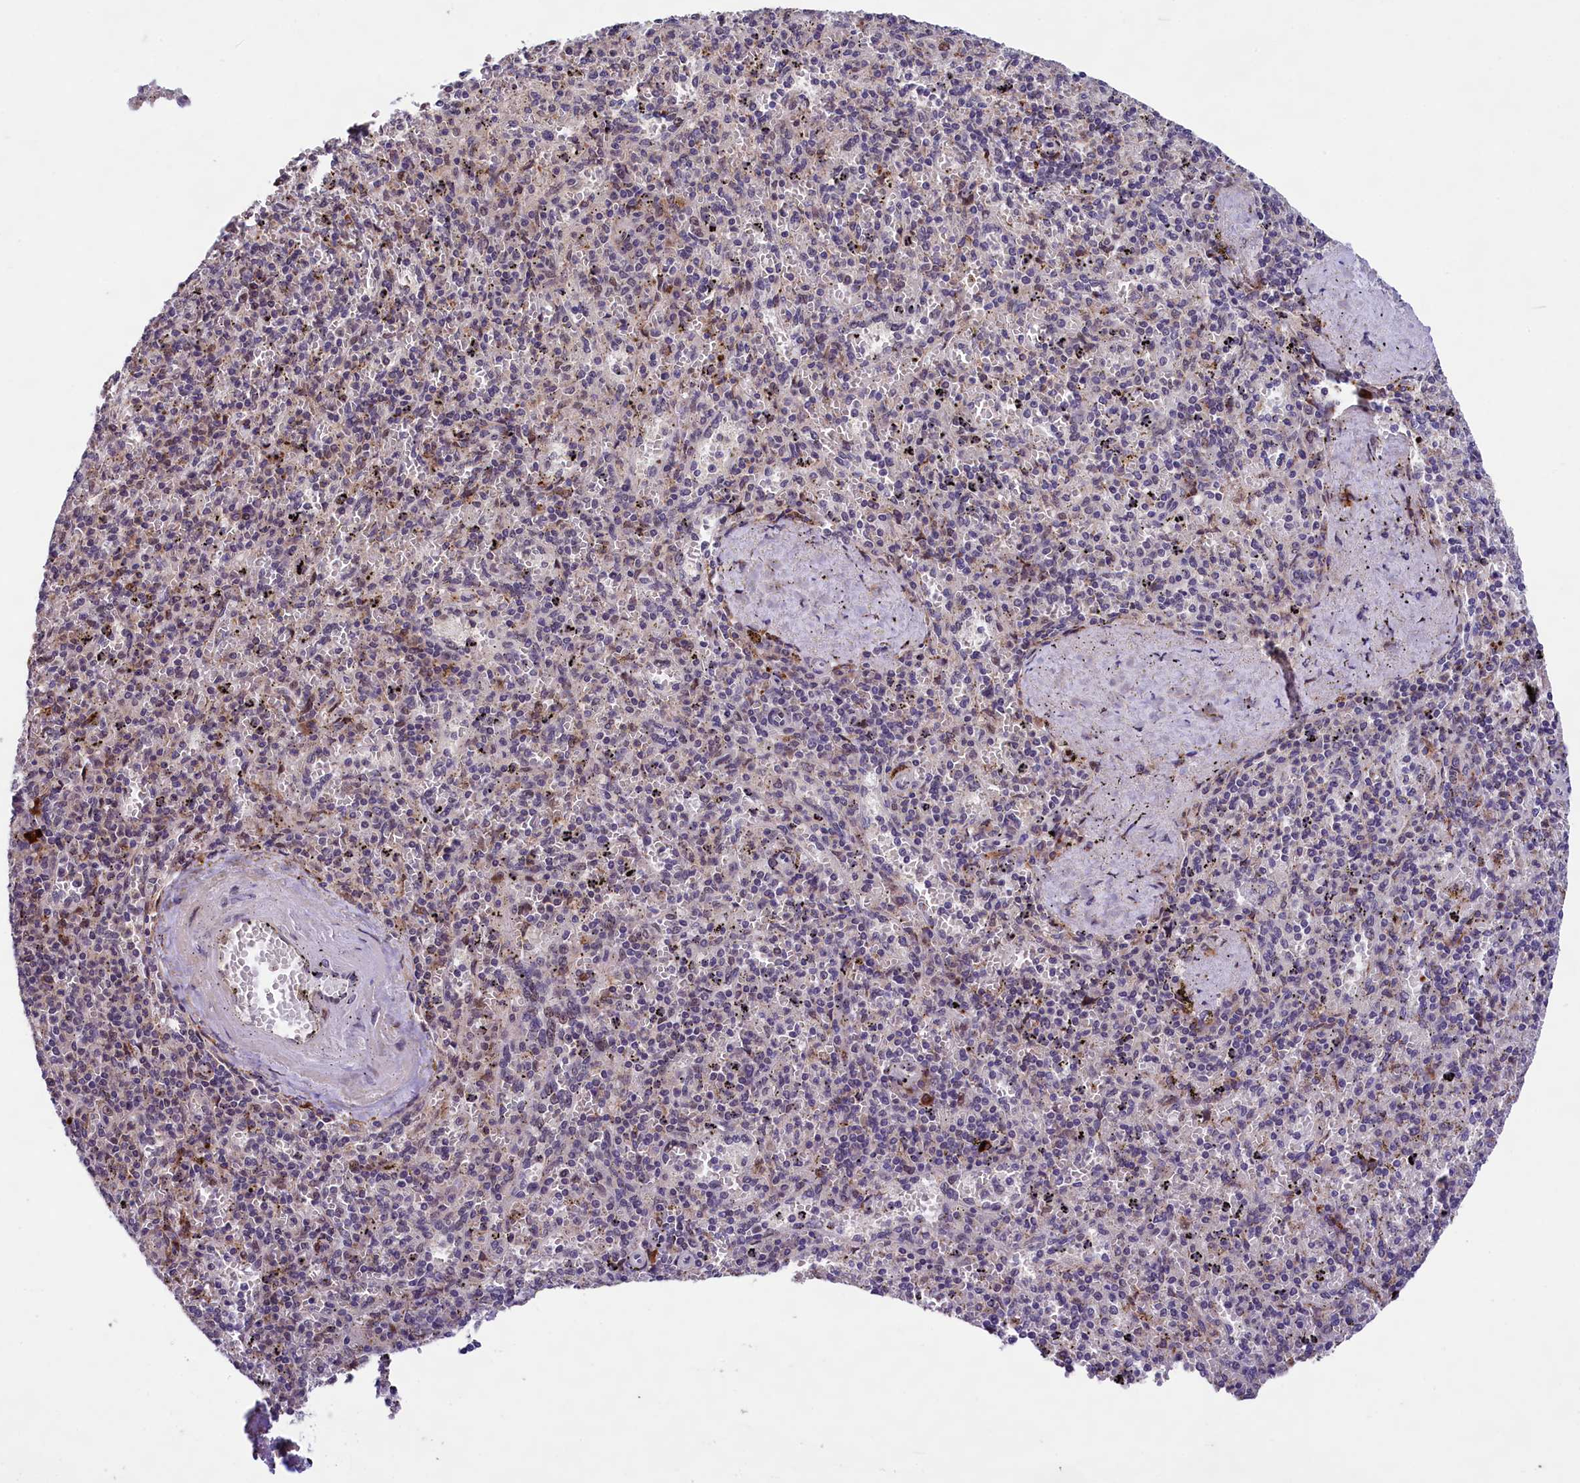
{"staining": {"intensity": "weak", "quantity": "<25%", "location": "nuclear"}, "tissue": "spleen", "cell_type": "Cells in red pulp", "image_type": "normal", "snomed": [{"axis": "morphology", "description": "Normal tissue, NOS"}, {"axis": "topography", "description": "Spleen"}], "caption": "The image reveals no significant expression in cells in red pulp of spleen.", "gene": "FBXO45", "patient": {"sex": "male", "age": 82}}